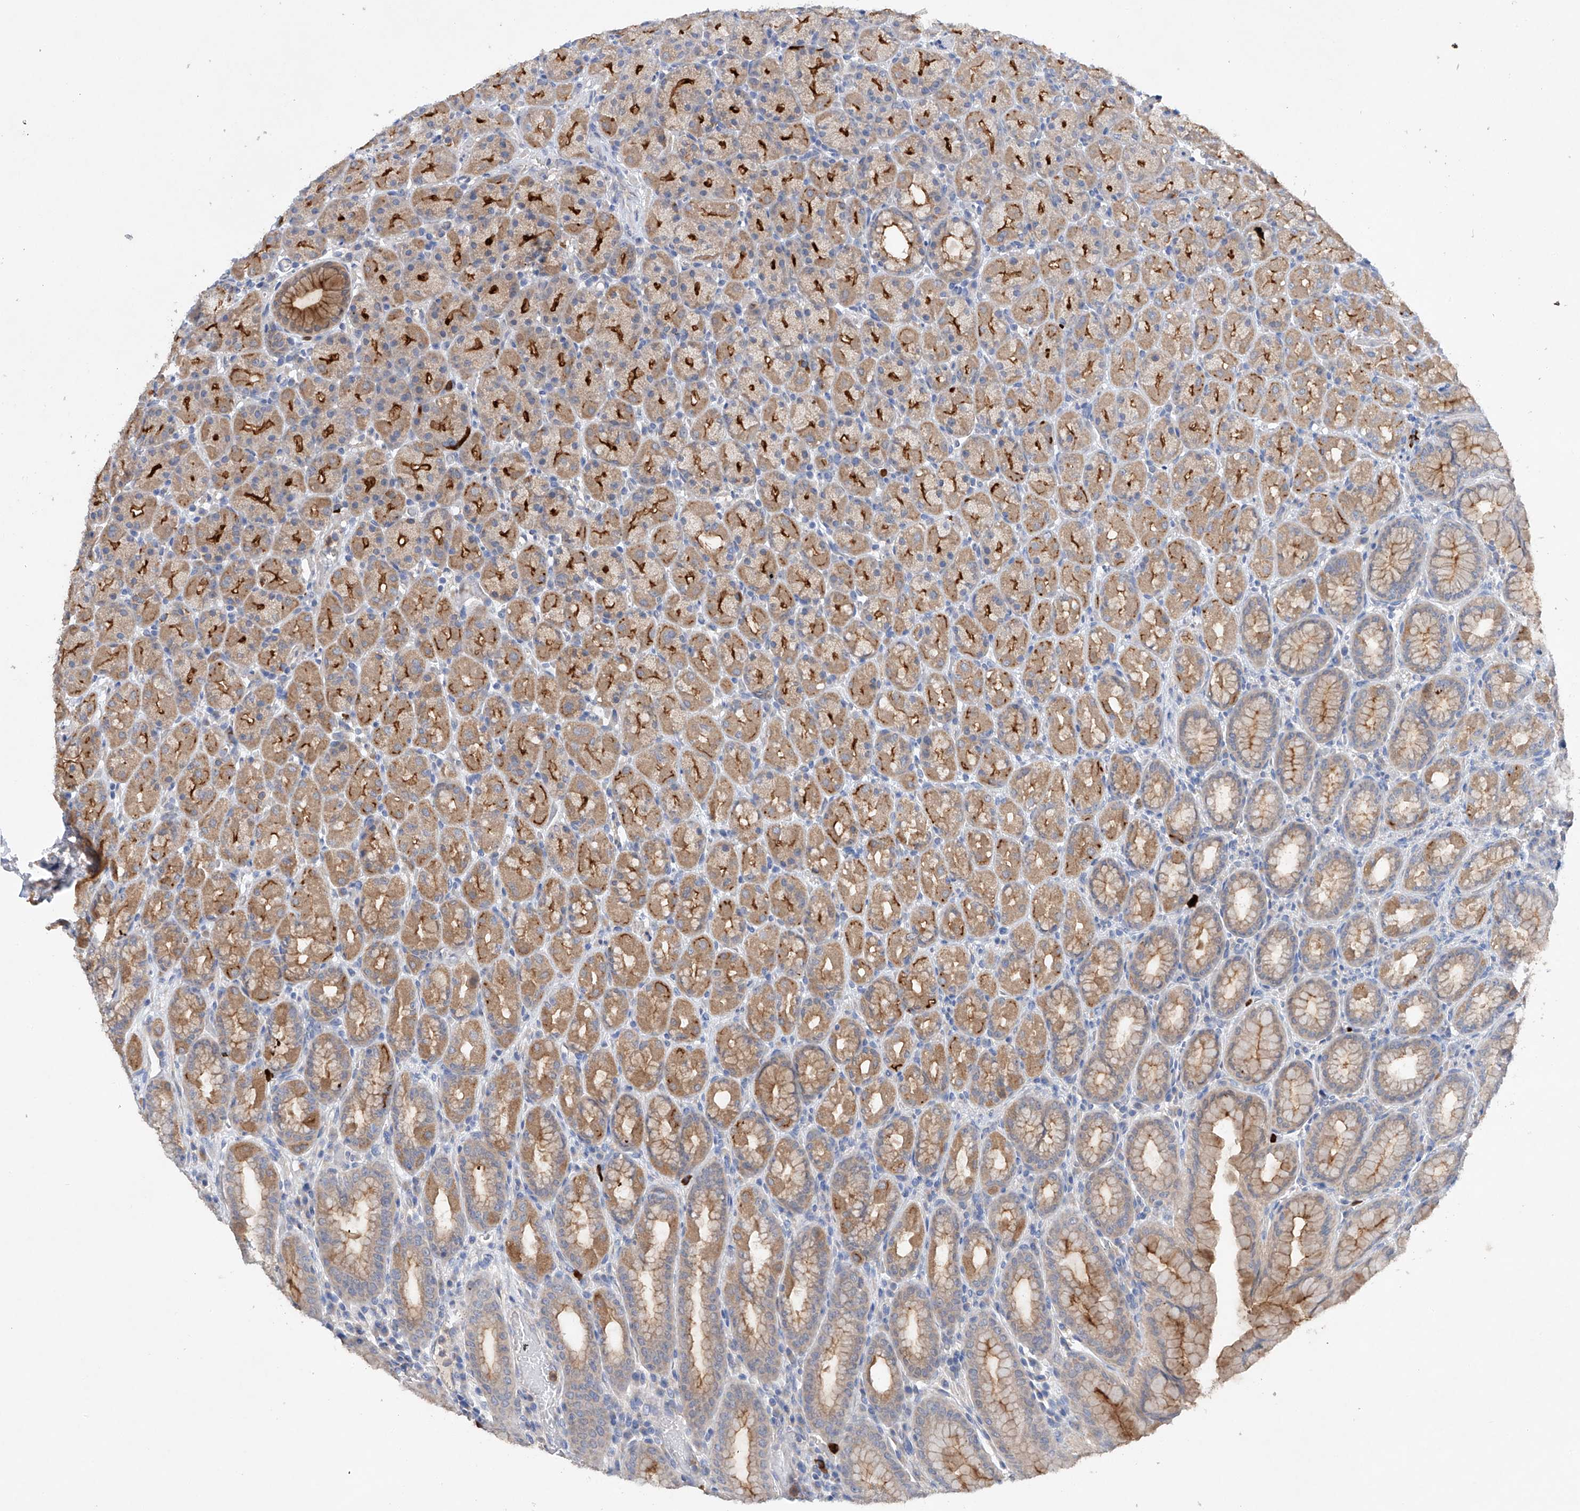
{"staining": {"intensity": "moderate", "quantity": ">75%", "location": "cytoplasmic/membranous"}, "tissue": "stomach", "cell_type": "Glandular cells", "image_type": "normal", "snomed": [{"axis": "morphology", "description": "Normal tissue, NOS"}, {"axis": "topography", "description": "Stomach, upper"}], "caption": "High-magnification brightfield microscopy of unremarkable stomach stained with DAB (3,3'-diaminobenzidine) (brown) and counterstained with hematoxylin (blue). glandular cells exhibit moderate cytoplasmic/membranous expression is identified in about>75% of cells. (DAB (3,3'-diaminobenzidine) = brown stain, brightfield microscopy at high magnification).", "gene": "GPC4", "patient": {"sex": "male", "age": 68}}